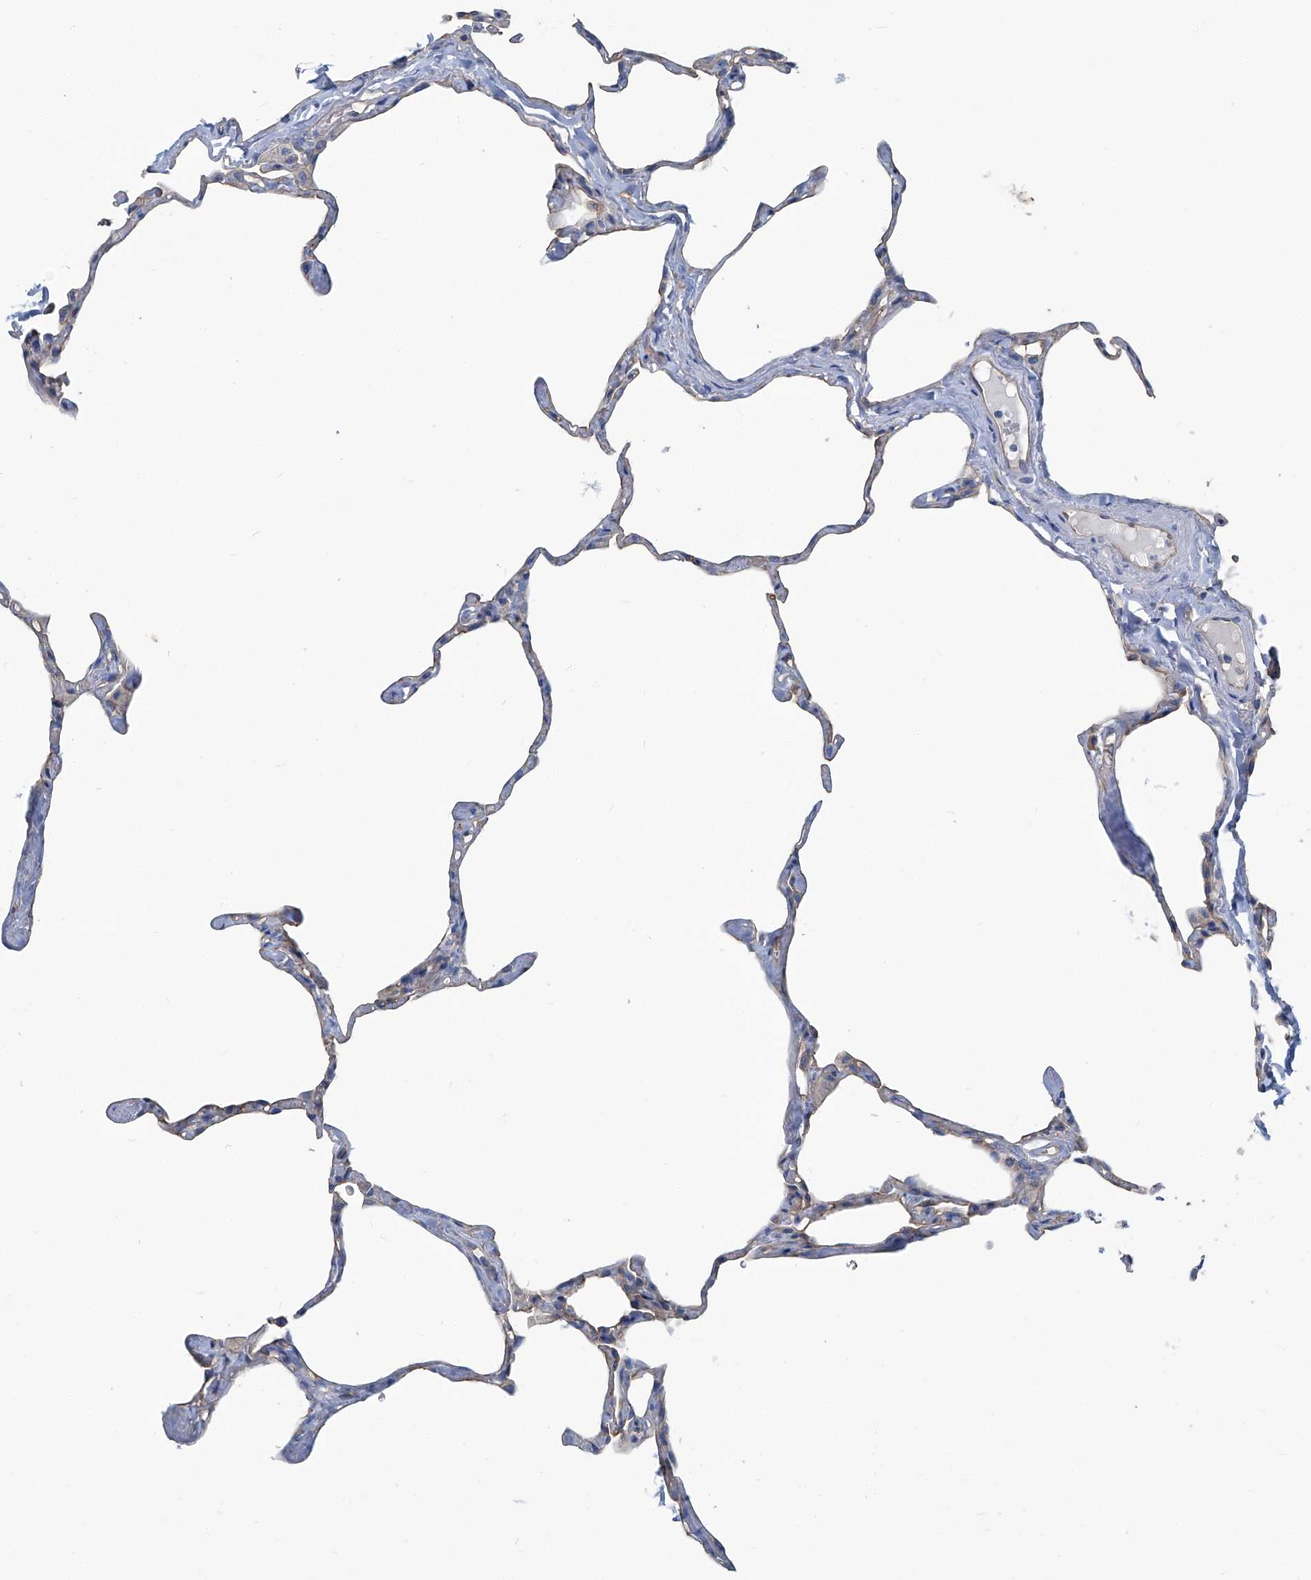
{"staining": {"intensity": "negative", "quantity": "none", "location": "none"}, "tissue": "lung", "cell_type": "Alveolar cells", "image_type": "normal", "snomed": [{"axis": "morphology", "description": "Normal tissue, NOS"}, {"axis": "topography", "description": "Lung"}], "caption": "Lung stained for a protein using immunohistochemistry displays no expression alveolar cells.", "gene": "PFKL", "patient": {"sex": "male", "age": 65}}